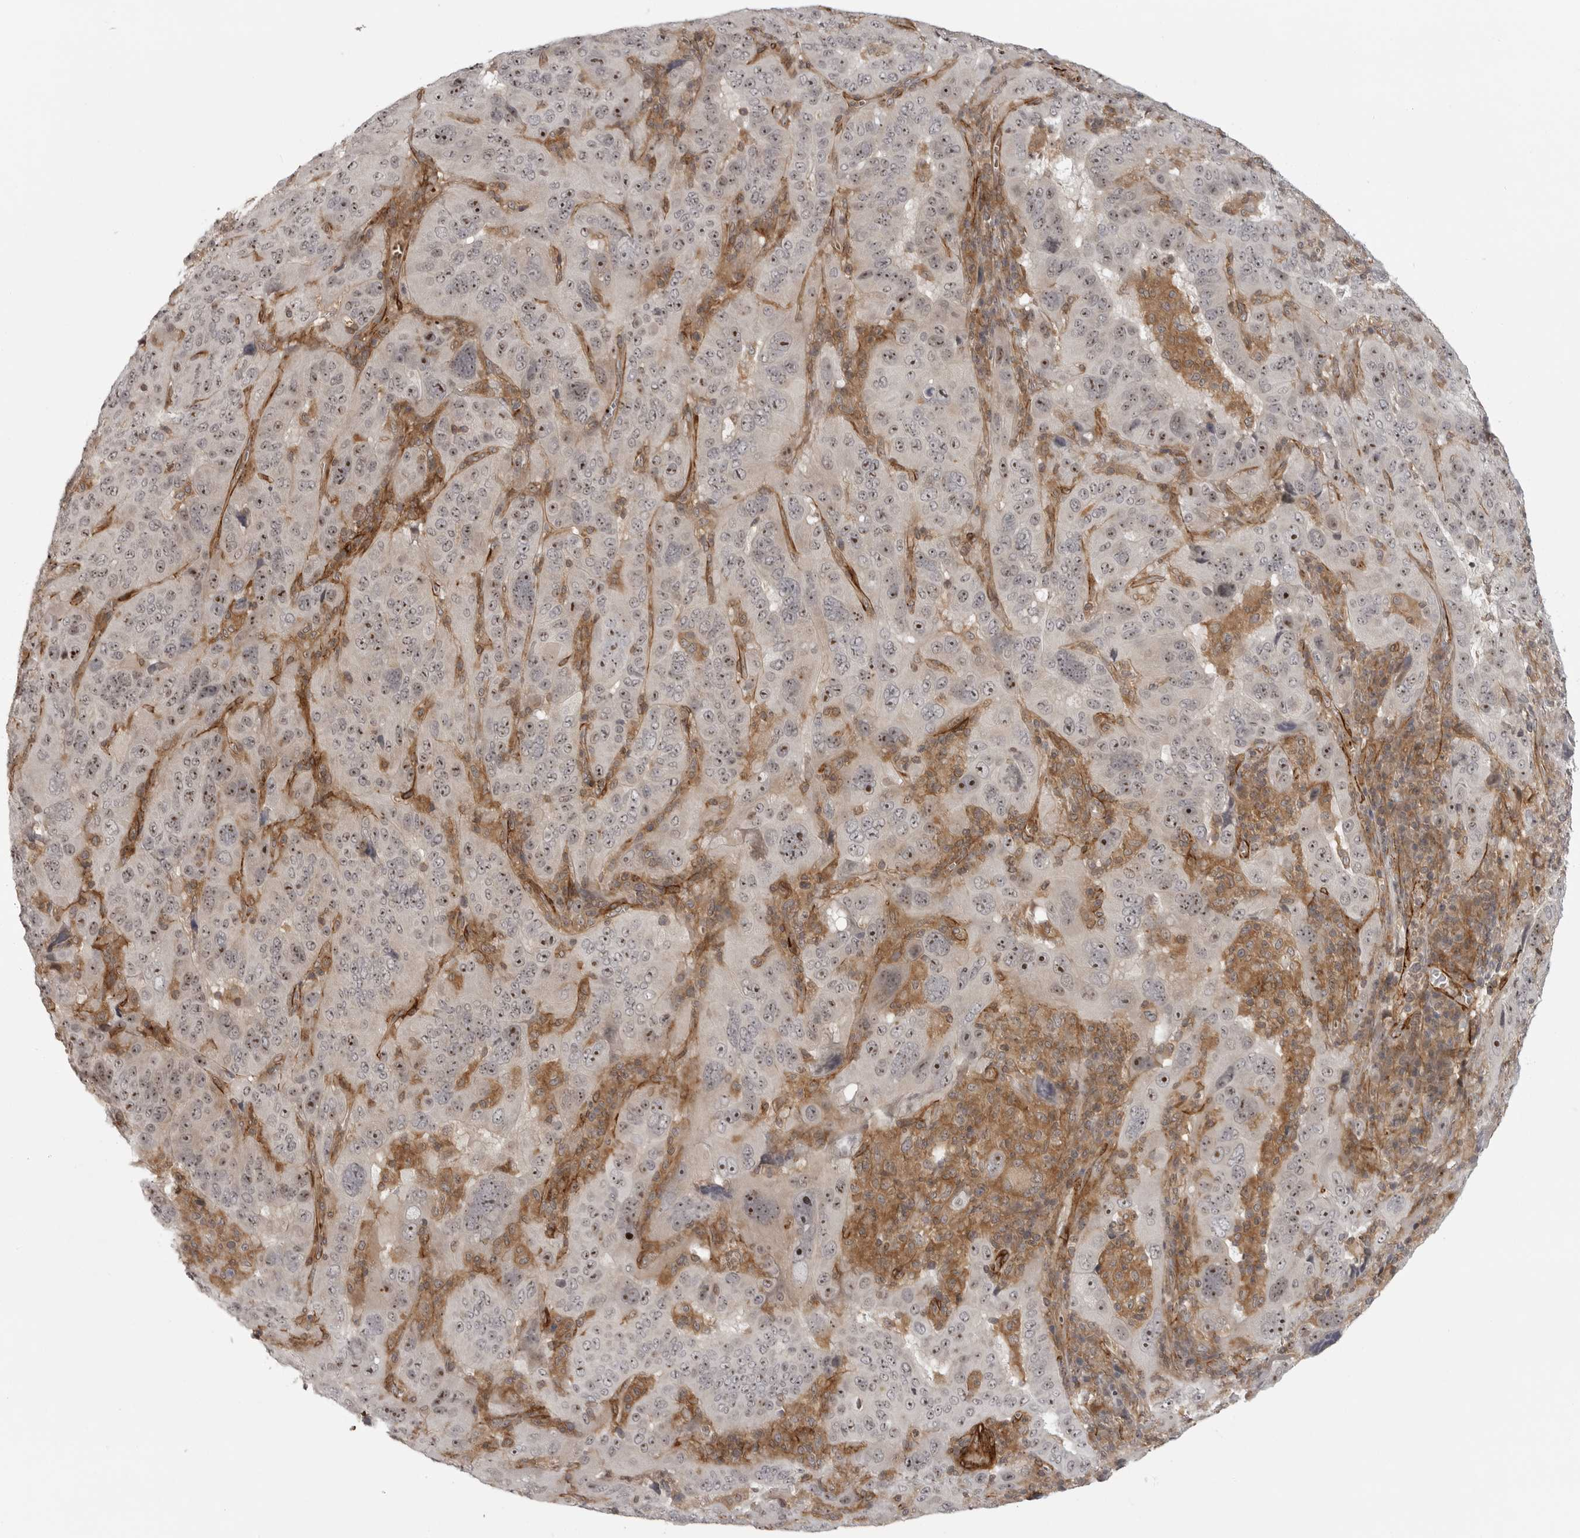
{"staining": {"intensity": "moderate", "quantity": ">75%", "location": "nuclear"}, "tissue": "pancreatic cancer", "cell_type": "Tumor cells", "image_type": "cancer", "snomed": [{"axis": "morphology", "description": "Adenocarcinoma, NOS"}, {"axis": "topography", "description": "Pancreas"}], "caption": "Human pancreatic cancer stained with a brown dye exhibits moderate nuclear positive staining in about >75% of tumor cells.", "gene": "TUT4", "patient": {"sex": "male", "age": 63}}